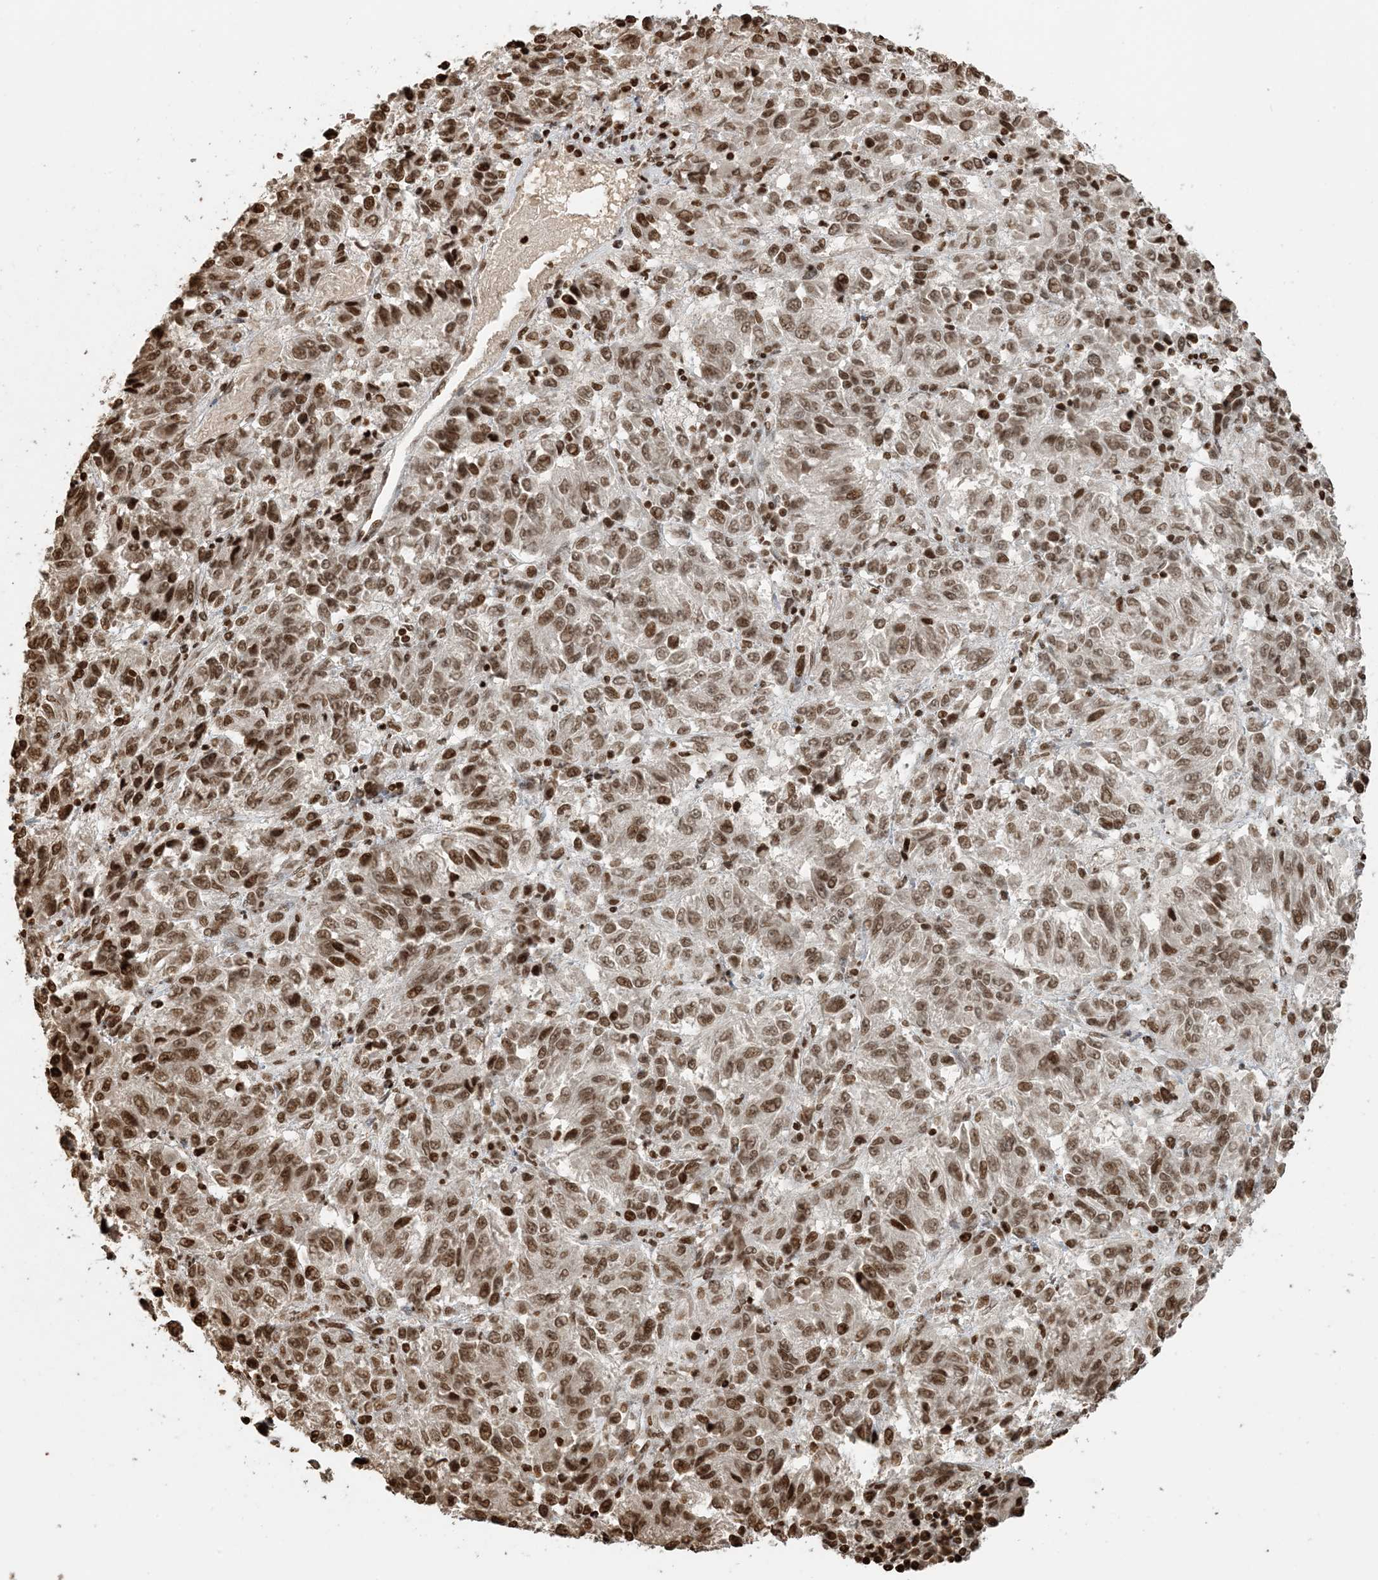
{"staining": {"intensity": "moderate", "quantity": ">75%", "location": "nuclear"}, "tissue": "melanoma", "cell_type": "Tumor cells", "image_type": "cancer", "snomed": [{"axis": "morphology", "description": "Malignant melanoma, Metastatic site"}, {"axis": "topography", "description": "Lung"}], "caption": "There is medium levels of moderate nuclear staining in tumor cells of malignant melanoma (metastatic site), as demonstrated by immunohistochemical staining (brown color).", "gene": "H3-3B", "patient": {"sex": "male", "age": 64}}